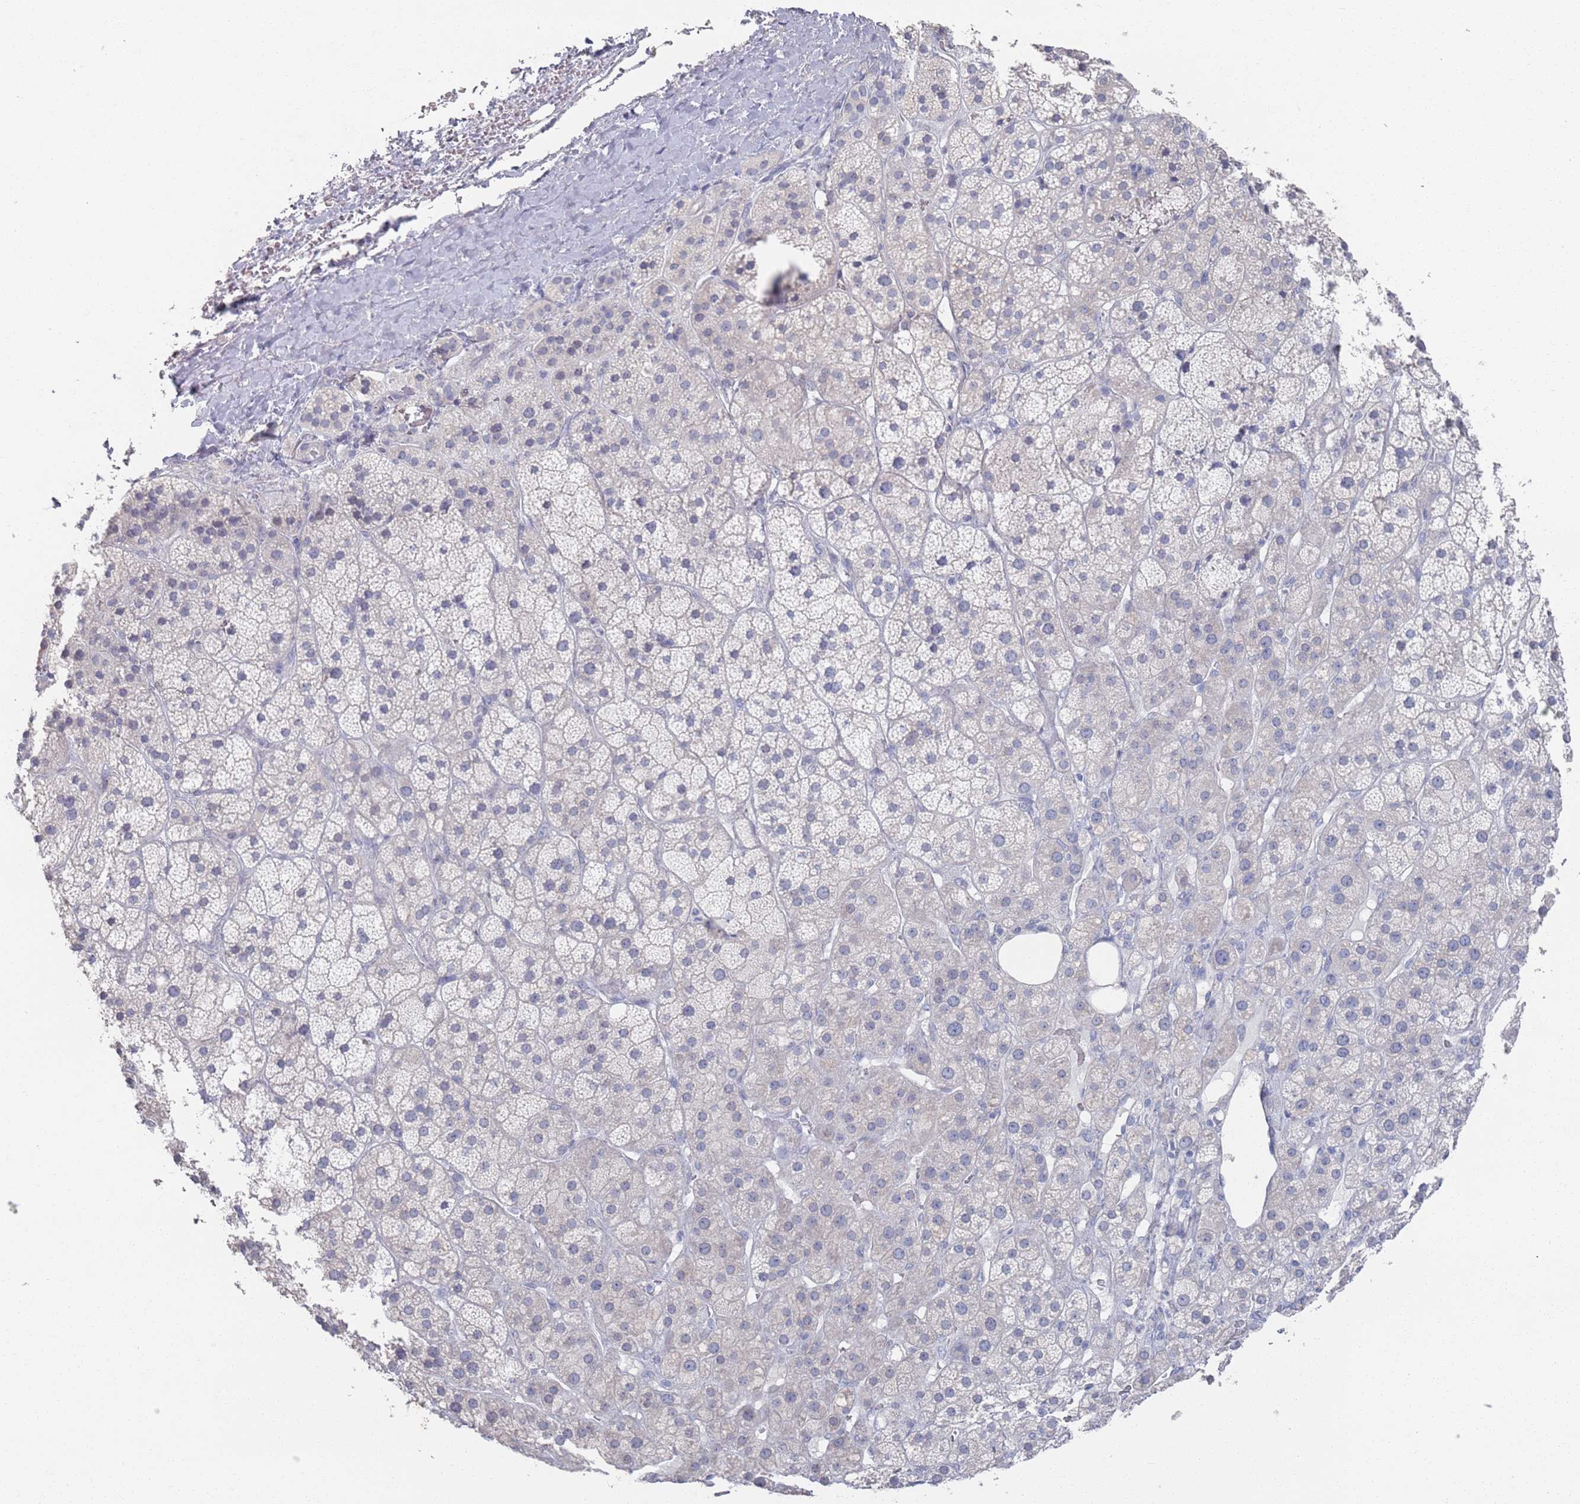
{"staining": {"intensity": "negative", "quantity": "none", "location": "none"}, "tissue": "adrenal gland", "cell_type": "Glandular cells", "image_type": "normal", "snomed": [{"axis": "morphology", "description": "Normal tissue, NOS"}, {"axis": "topography", "description": "Adrenal gland"}], "caption": "This is an immunohistochemistry (IHC) image of unremarkable human adrenal gland. There is no staining in glandular cells.", "gene": "PROM2", "patient": {"sex": "female", "age": 70}}